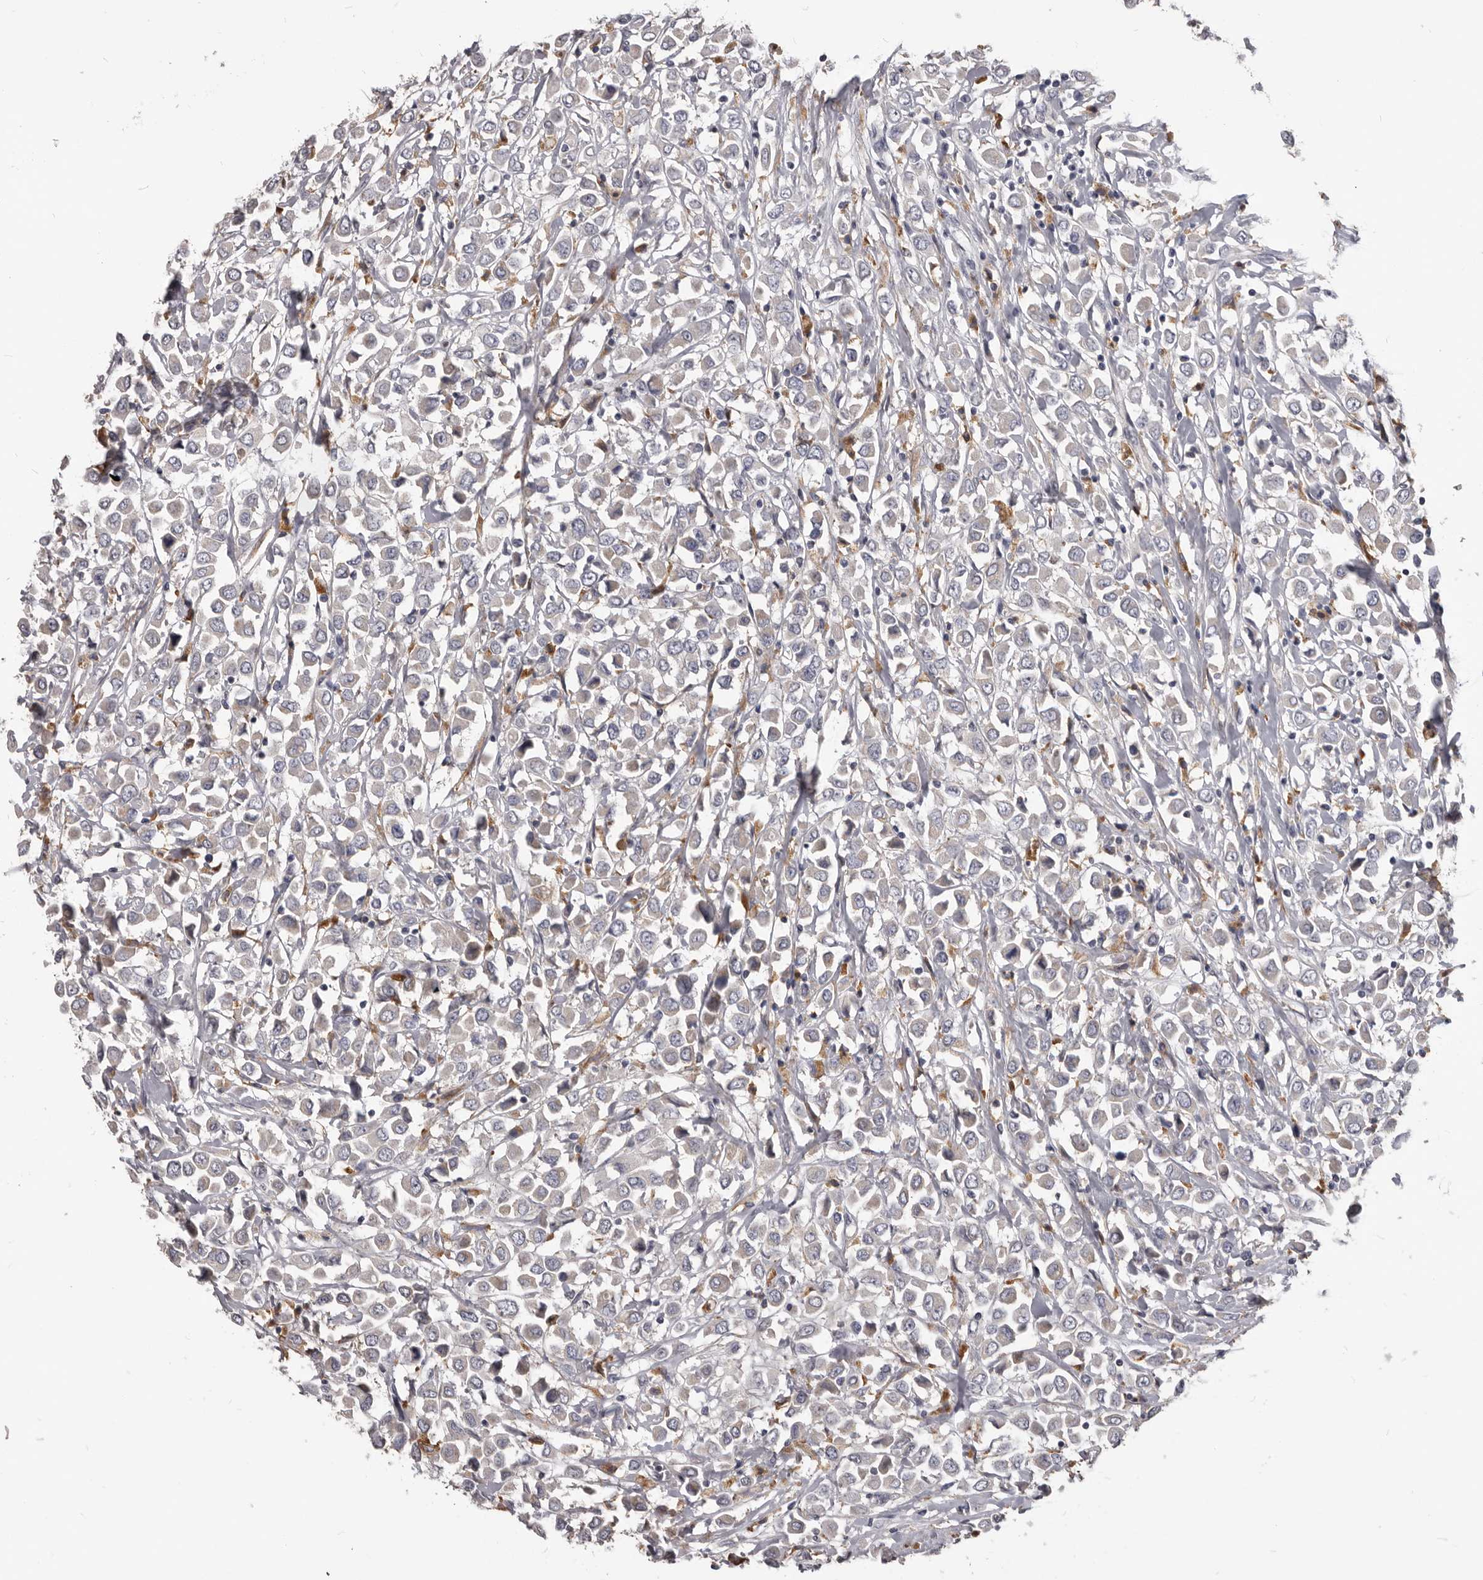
{"staining": {"intensity": "negative", "quantity": "none", "location": "none"}, "tissue": "breast cancer", "cell_type": "Tumor cells", "image_type": "cancer", "snomed": [{"axis": "morphology", "description": "Duct carcinoma"}, {"axis": "topography", "description": "Breast"}], "caption": "High power microscopy micrograph of an immunohistochemistry micrograph of breast intraductal carcinoma, revealing no significant positivity in tumor cells. Nuclei are stained in blue.", "gene": "PI4K2A", "patient": {"sex": "female", "age": 61}}